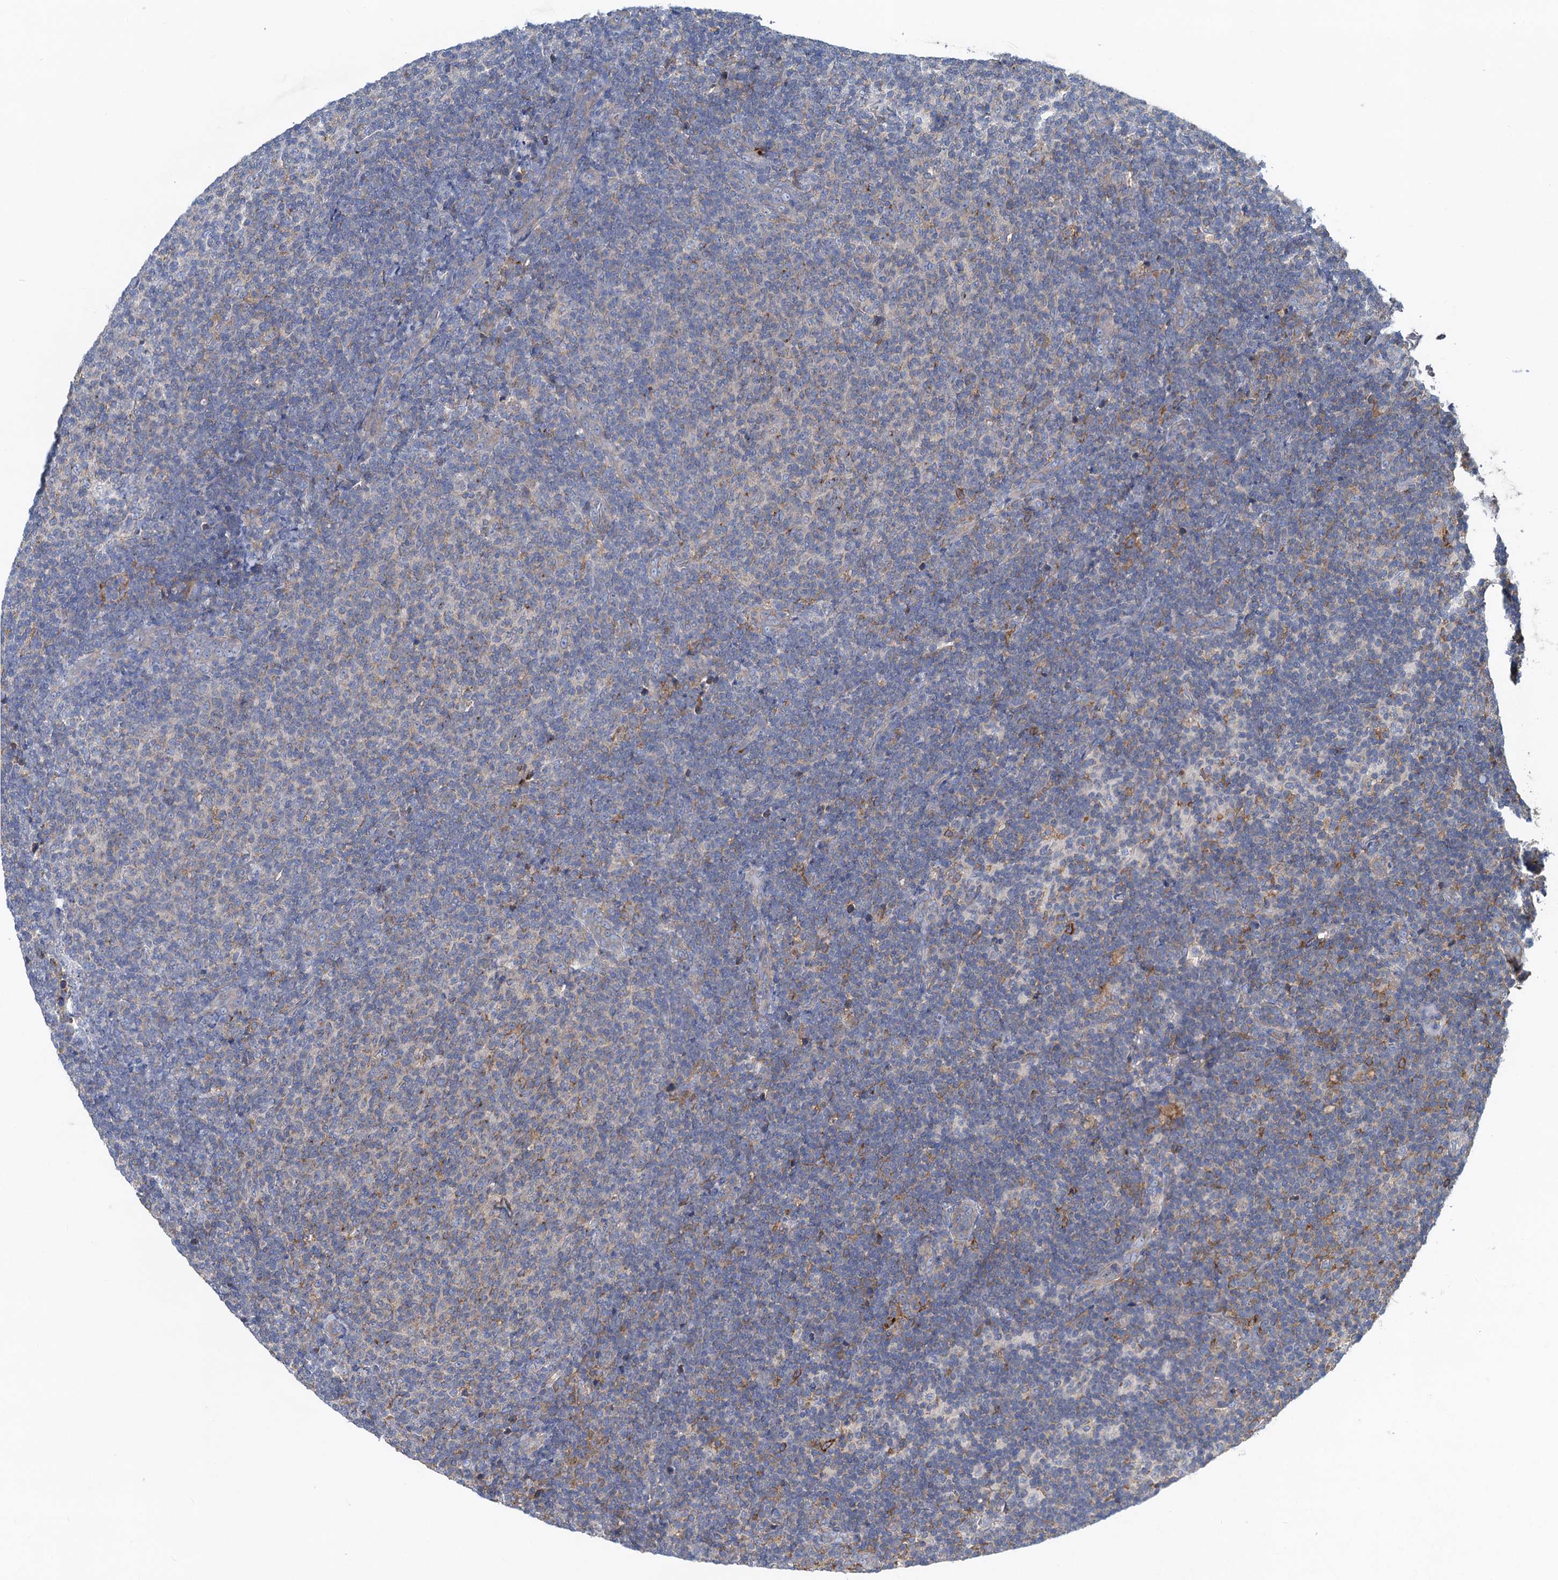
{"staining": {"intensity": "negative", "quantity": "none", "location": "none"}, "tissue": "lymphoma", "cell_type": "Tumor cells", "image_type": "cancer", "snomed": [{"axis": "morphology", "description": "Malignant lymphoma, non-Hodgkin's type, Low grade"}, {"axis": "topography", "description": "Lymph node"}], "caption": "Tumor cells show no significant protein expression in low-grade malignant lymphoma, non-Hodgkin's type.", "gene": "SNAP29", "patient": {"sex": "male", "age": 66}}